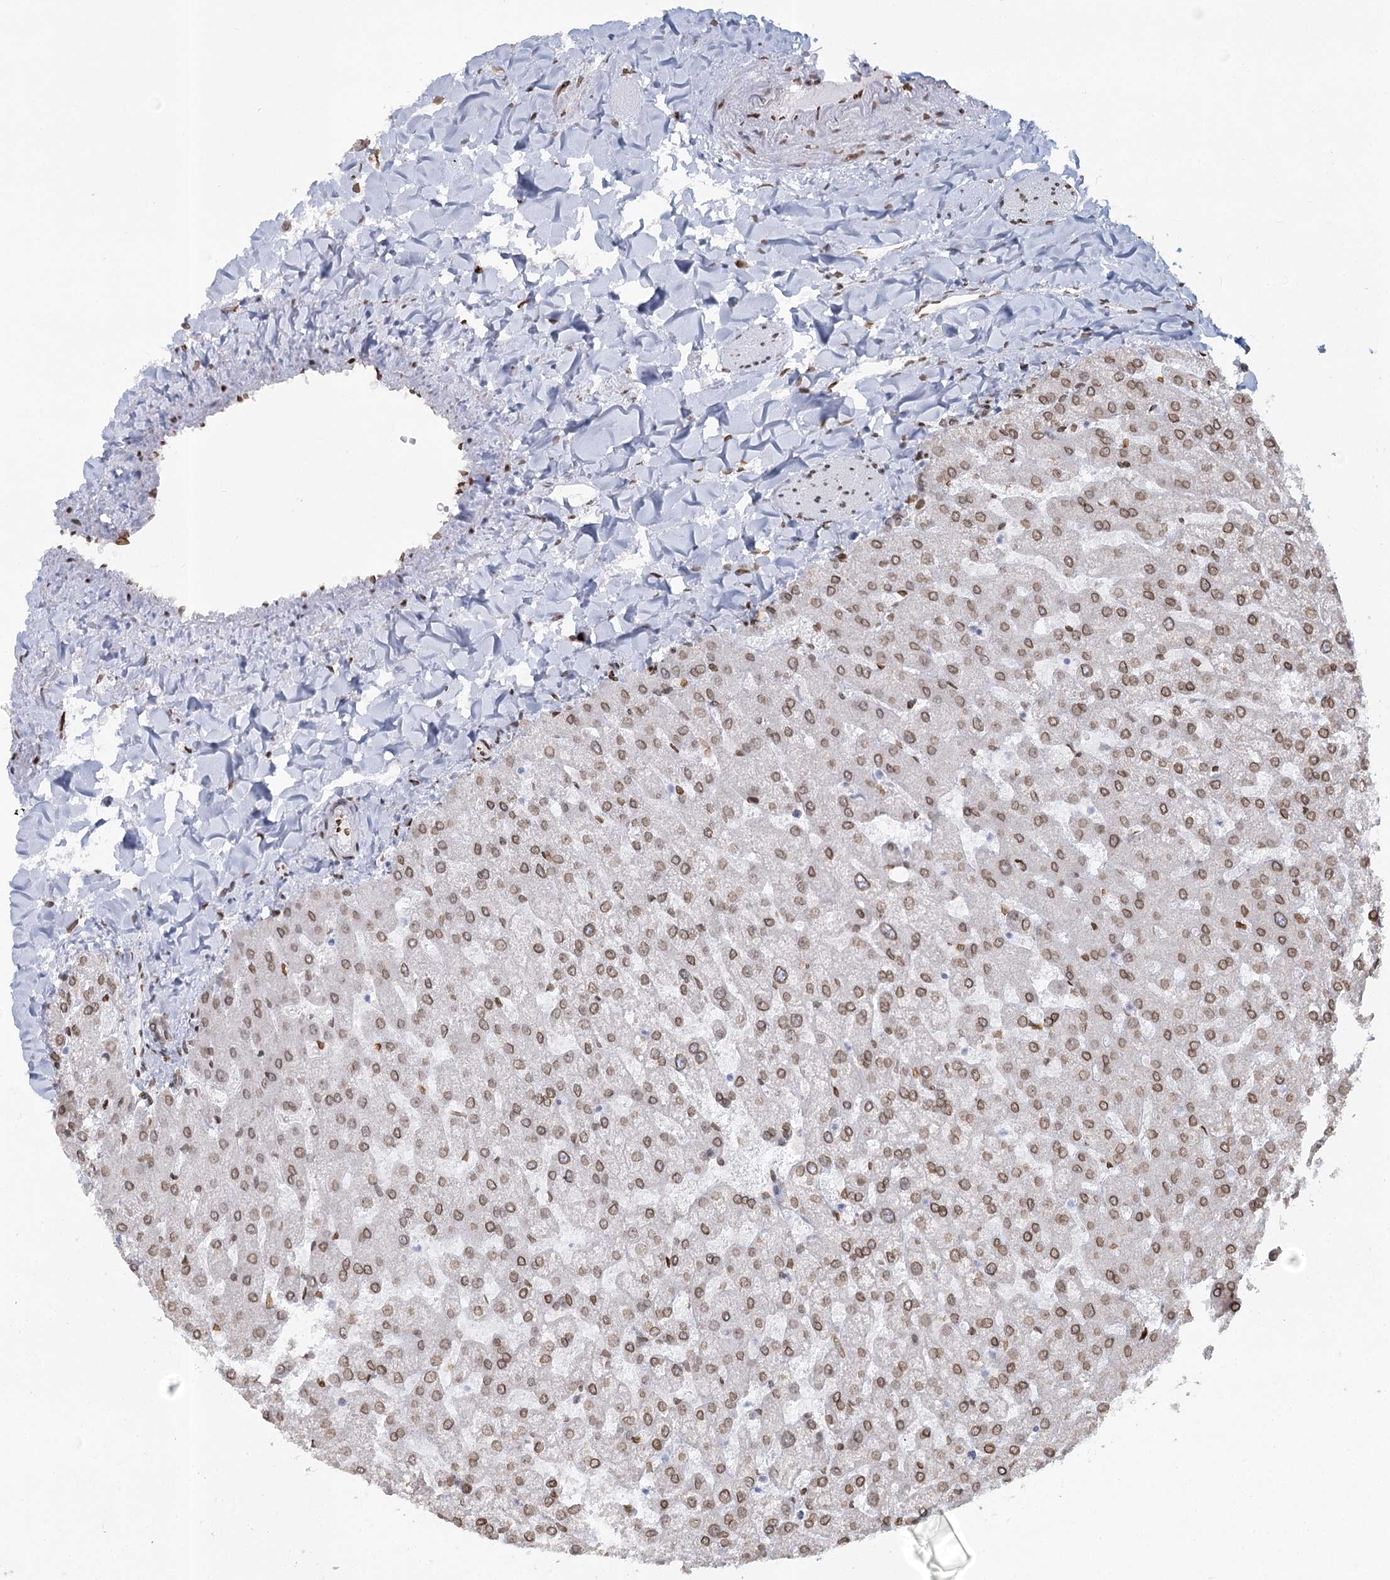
{"staining": {"intensity": "negative", "quantity": "none", "location": "none"}, "tissue": "liver", "cell_type": "Cholangiocytes", "image_type": "normal", "snomed": [{"axis": "morphology", "description": "Normal tissue, NOS"}, {"axis": "topography", "description": "Liver"}], "caption": "Cholangiocytes show no significant staining in unremarkable liver. The staining was performed using DAB (3,3'-diaminobenzidine) to visualize the protein expression in brown, while the nuclei were stained in blue with hematoxylin (Magnification: 20x).", "gene": "VWA5A", "patient": {"sex": "female", "age": 32}}